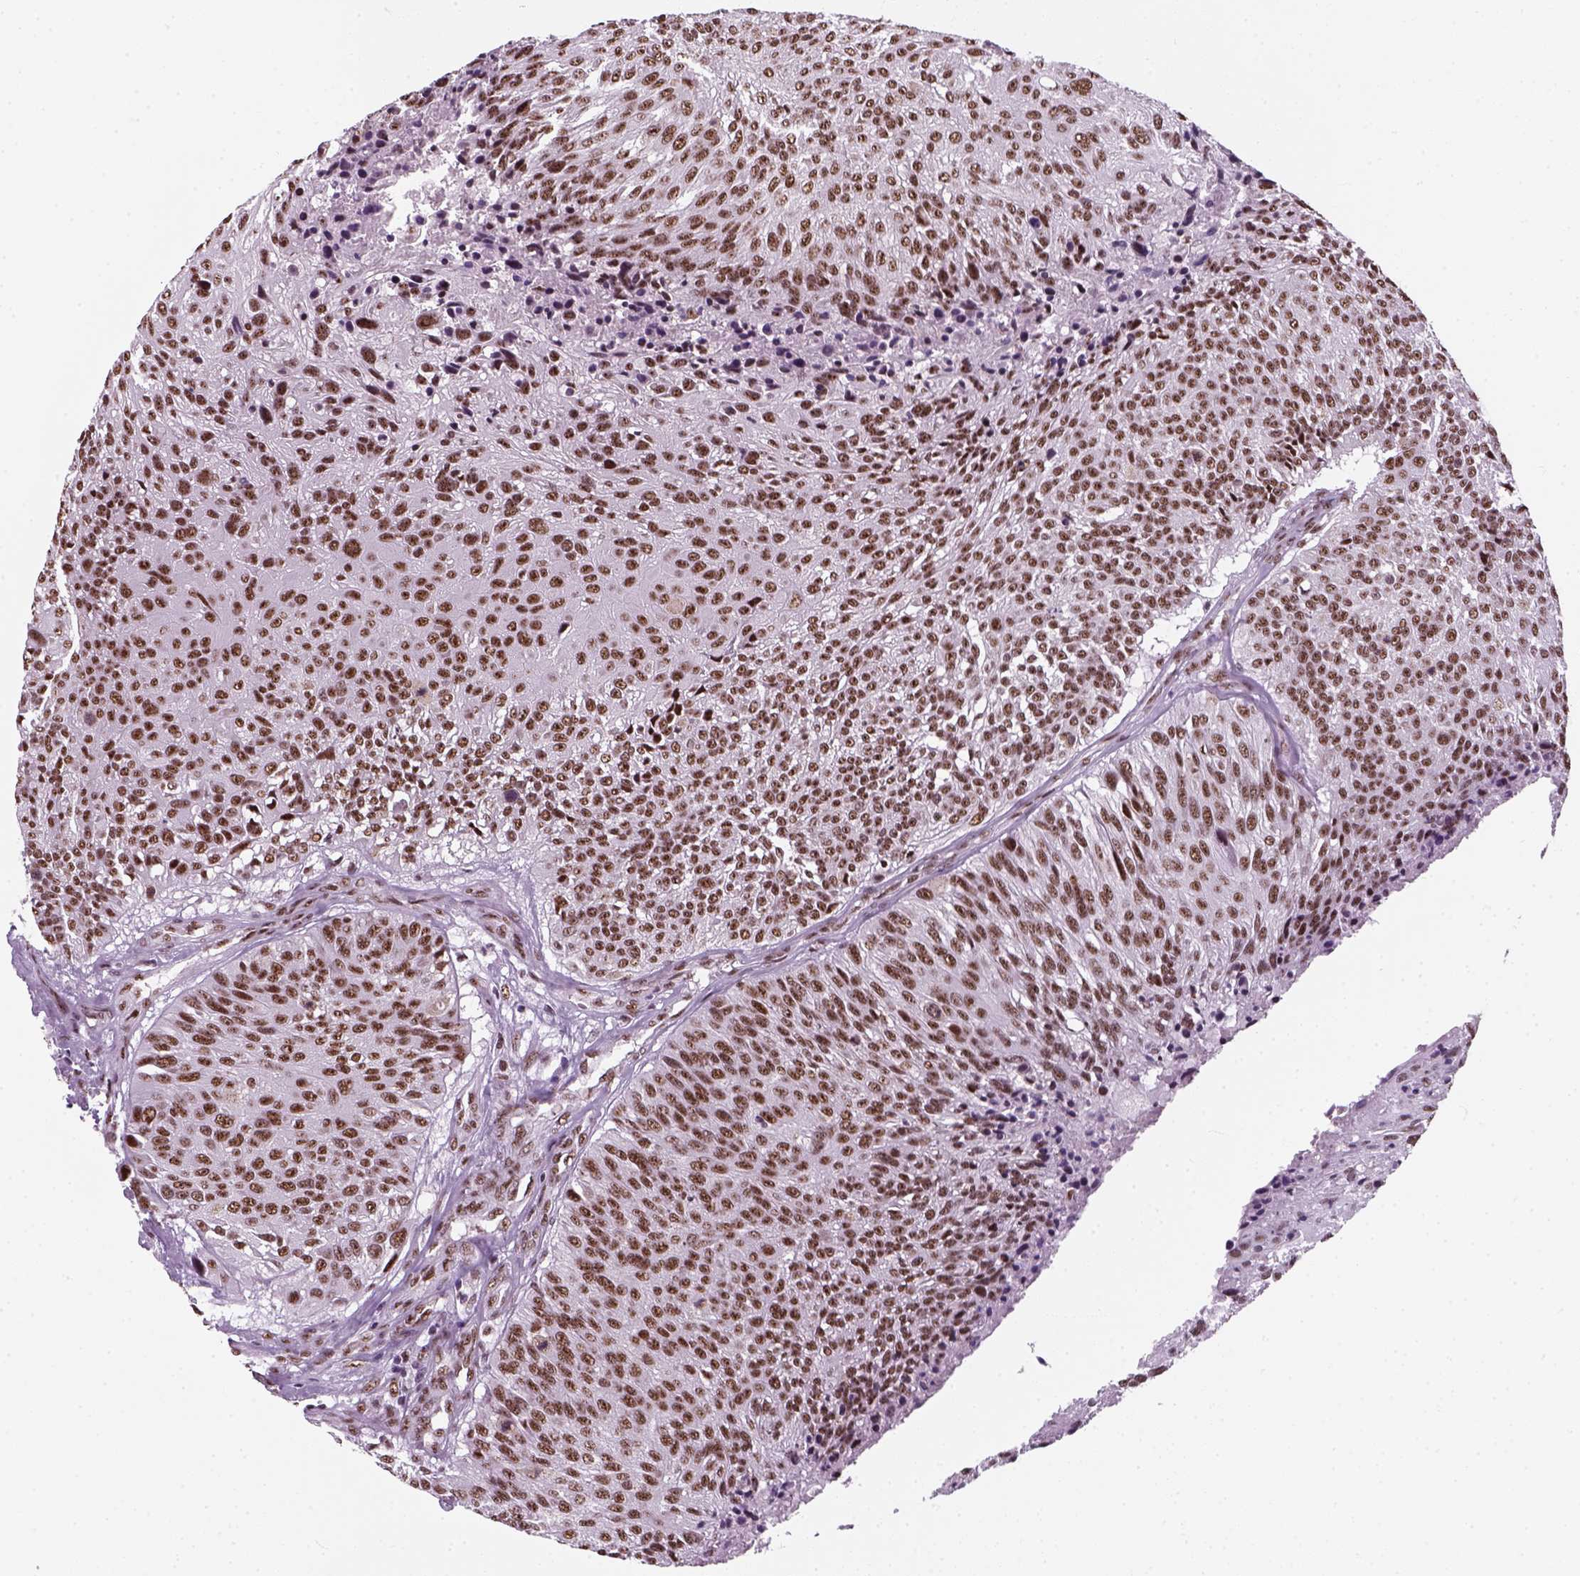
{"staining": {"intensity": "moderate", "quantity": ">75%", "location": "nuclear"}, "tissue": "urothelial cancer", "cell_type": "Tumor cells", "image_type": "cancer", "snomed": [{"axis": "morphology", "description": "Urothelial carcinoma, NOS"}, {"axis": "topography", "description": "Urinary bladder"}], "caption": "Immunohistochemical staining of human urothelial cancer demonstrates medium levels of moderate nuclear protein staining in approximately >75% of tumor cells.", "gene": "GTF2F1", "patient": {"sex": "male", "age": 55}}